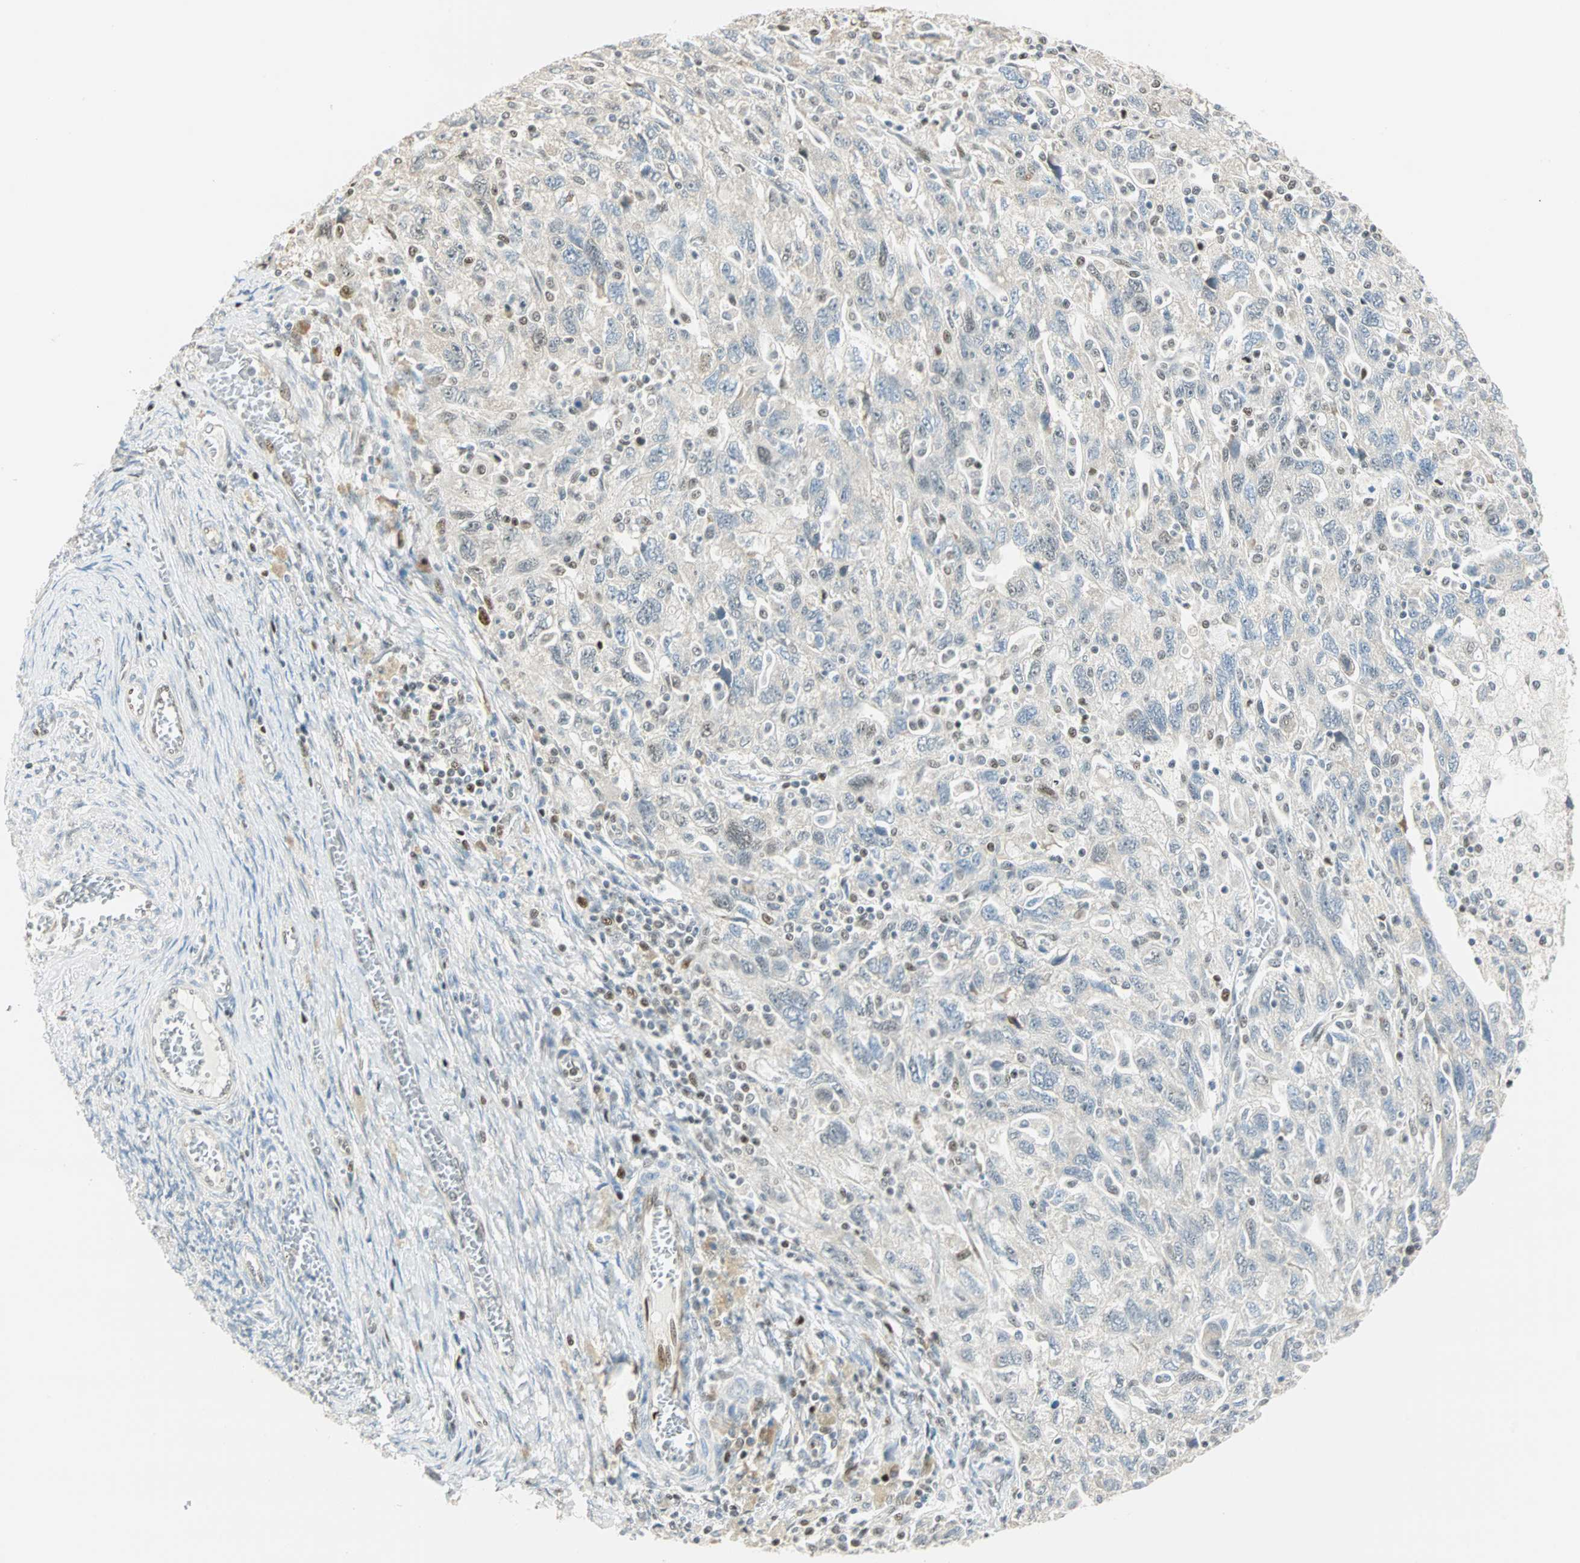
{"staining": {"intensity": "negative", "quantity": "none", "location": "none"}, "tissue": "ovarian cancer", "cell_type": "Tumor cells", "image_type": "cancer", "snomed": [{"axis": "morphology", "description": "Carcinoma, NOS"}, {"axis": "morphology", "description": "Cystadenocarcinoma, serous, NOS"}, {"axis": "topography", "description": "Ovary"}], "caption": "This is an immunohistochemistry (IHC) image of human ovarian serous cystadenocarcinoma. There is no positivity in tumor cells.", "gene": "MSX2", "patient": {"sex": "female", "age": 69}}